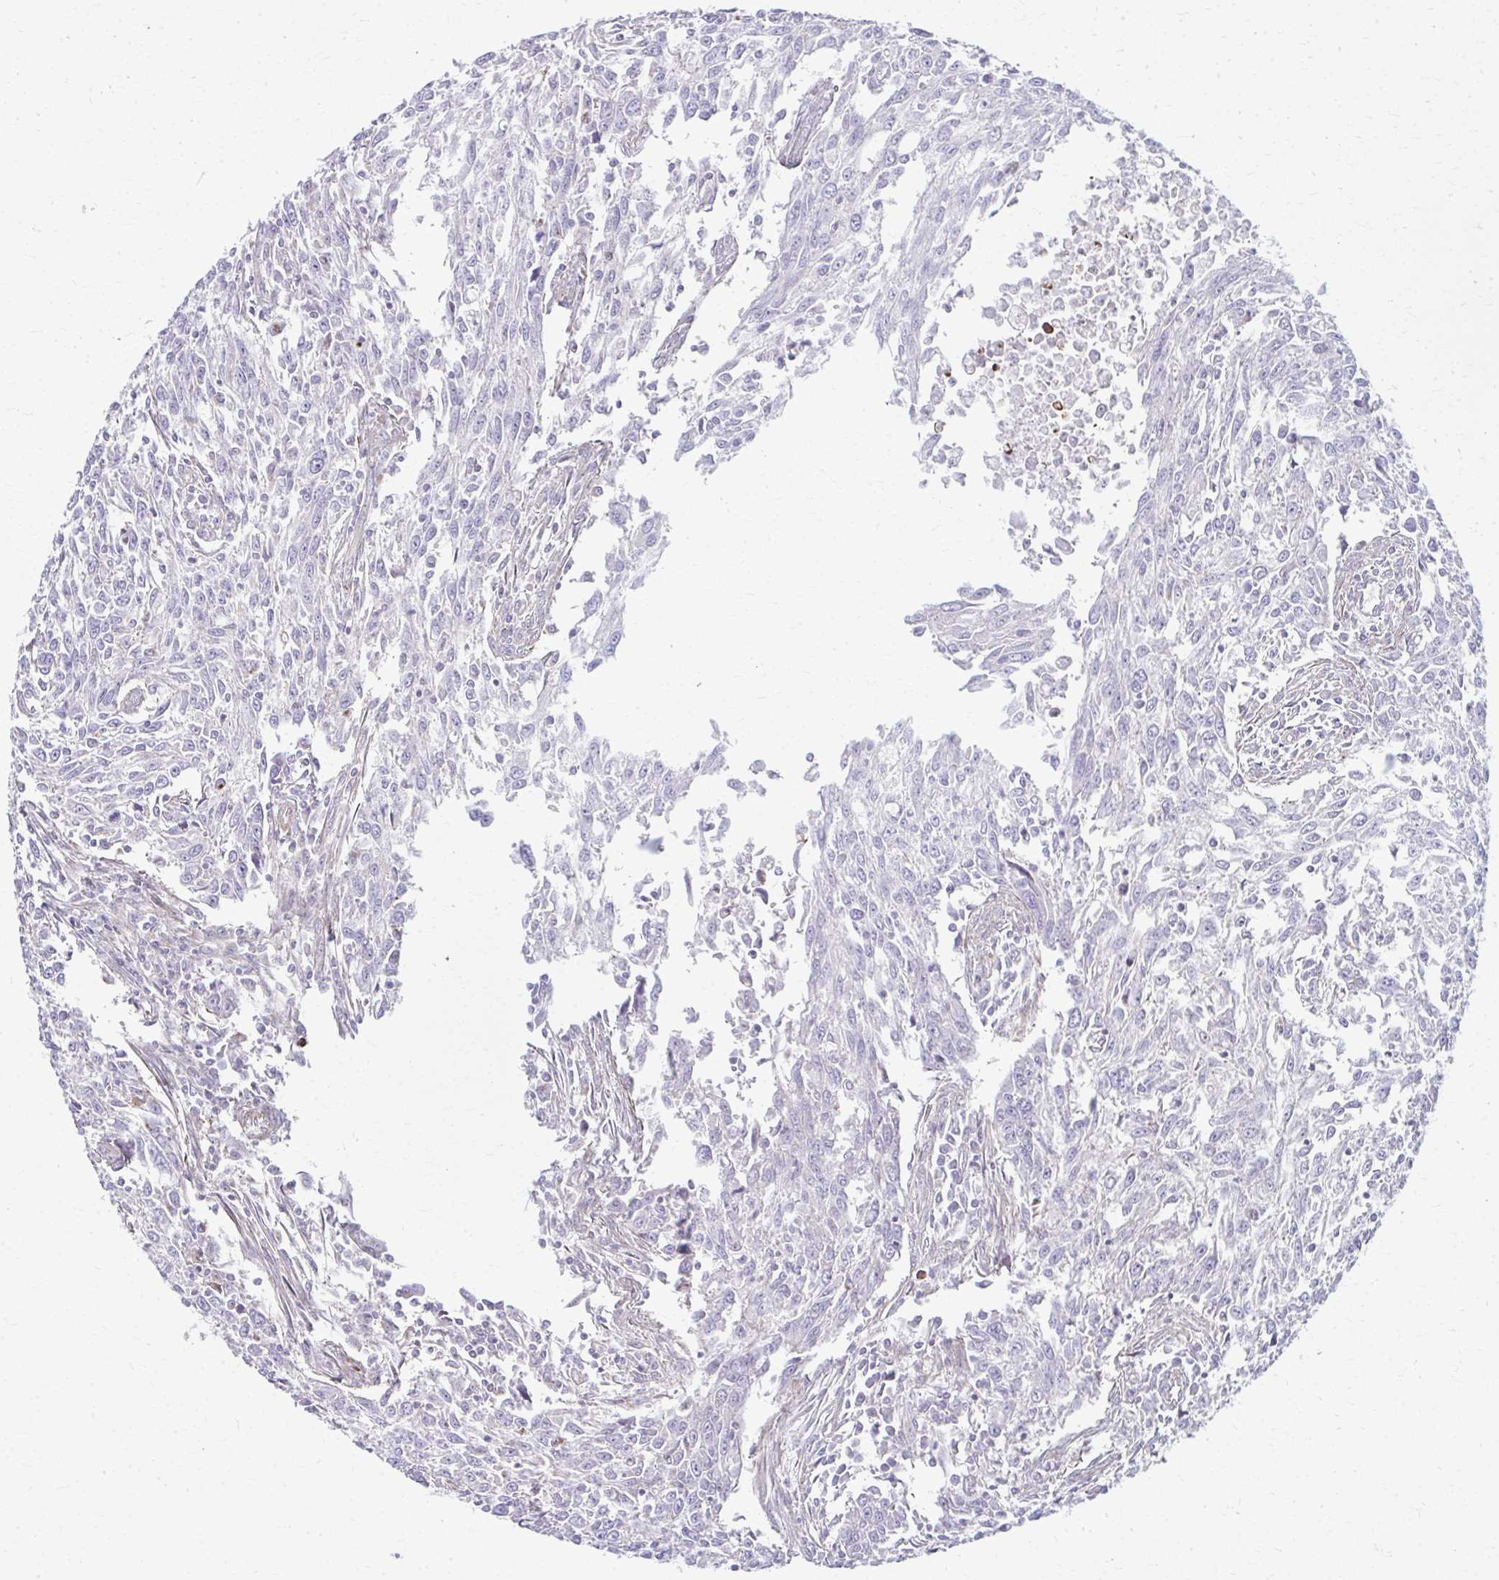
{"staining": {"intensity": "negative", "quantity": "none", "location": "none"}, "tissue": "breast cancer", "cell_type": "Tumor cells", "image_type": "cancer", "snomed": [{"axis": "morphology", "description": "Duct carcinoma"}, {"axis": "topography", "description": "Breast"}], "caption": "DAB immunohistochemical staining of invasive ductal carcinoma (breast) demonstrates no significant staining in tumor cells.", "gene": "LRRC4B", "patient": {"sex": "female", "age": 50}}